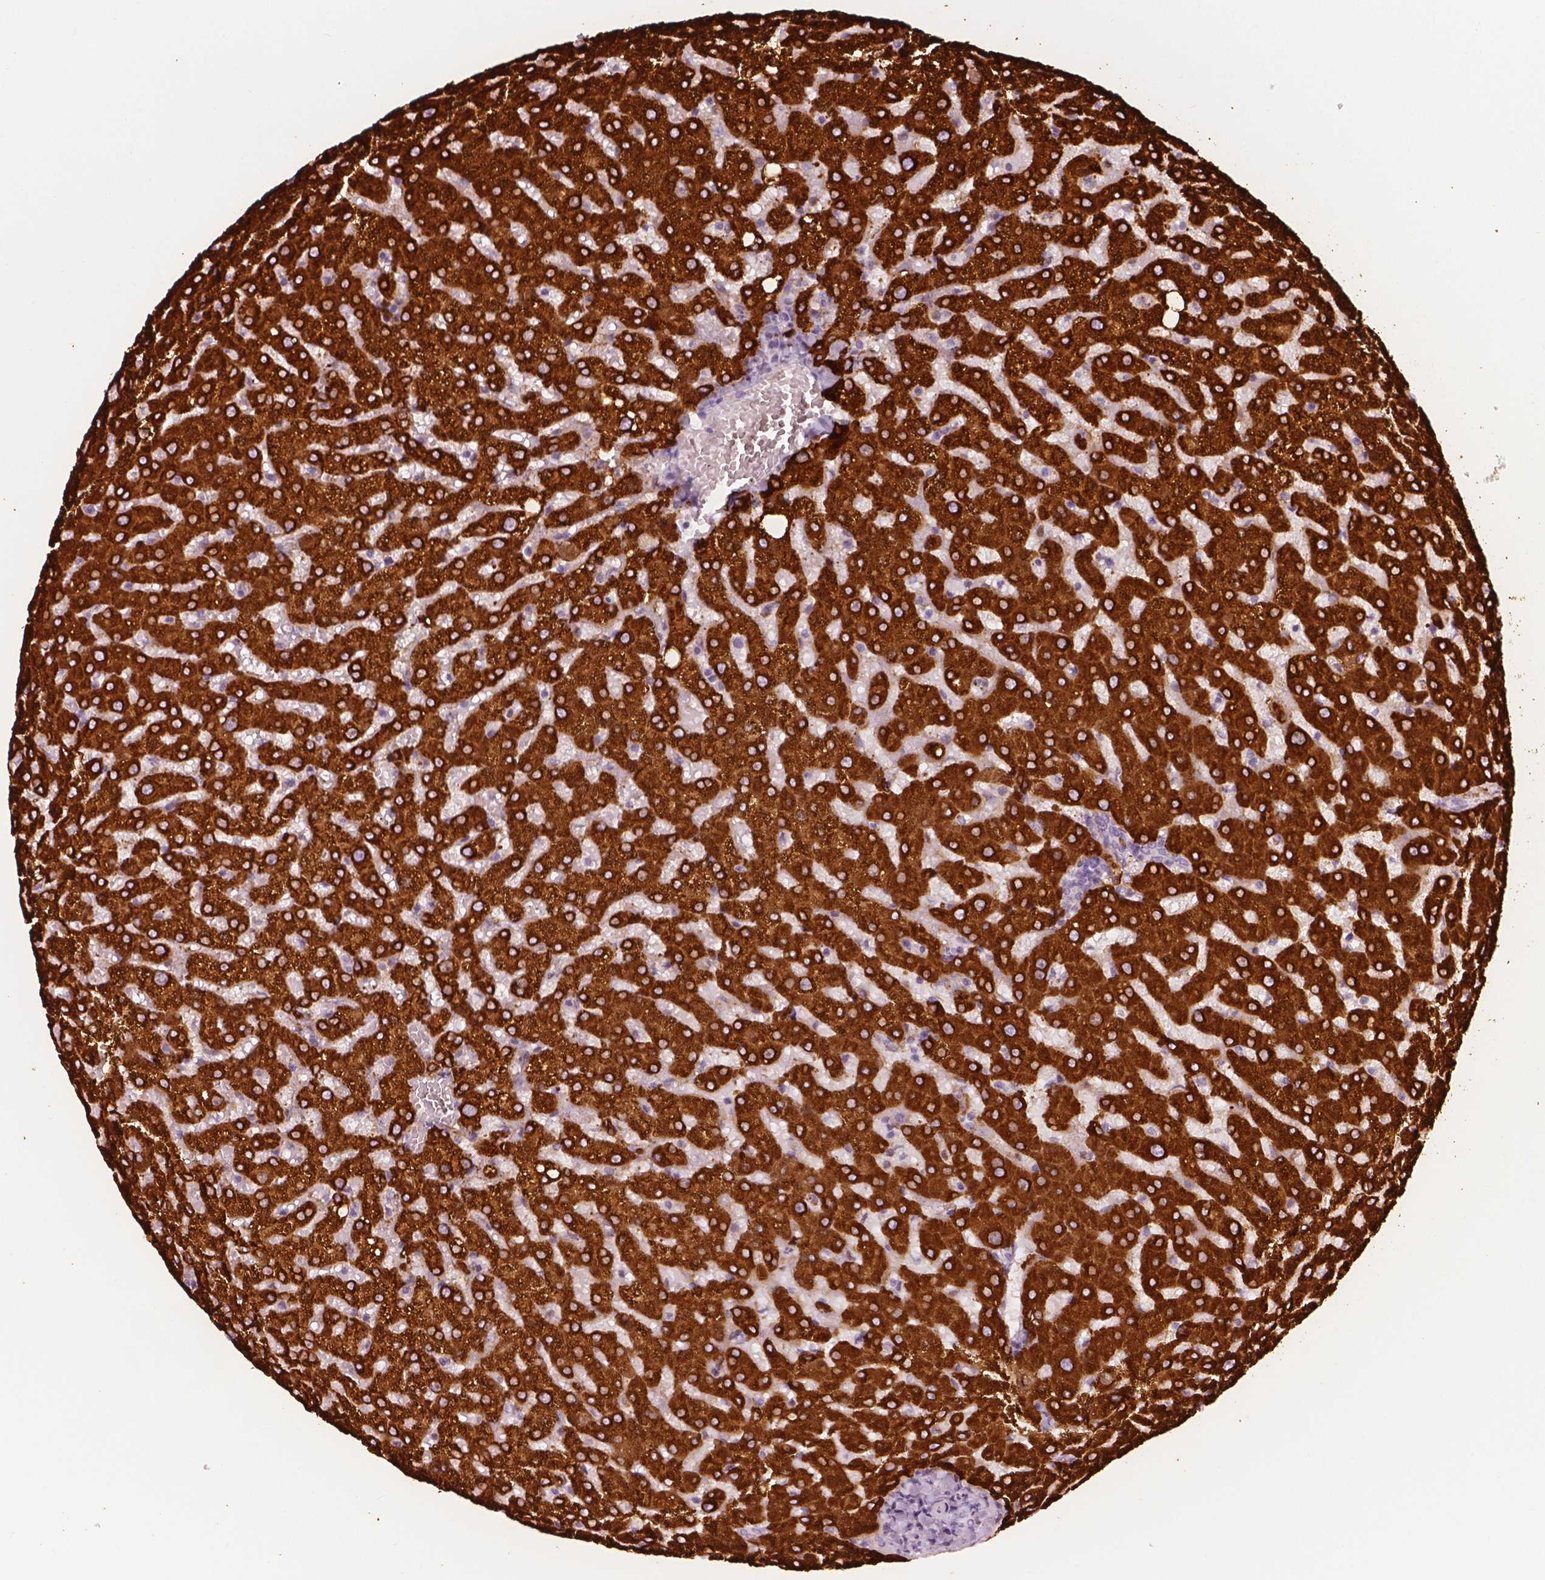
{"staining": {"intensity": "negative", "quantity": "none", "location": "none"}, "tissue": "liver", "cell_type": "Cholangiocytes", "image_type": "normal", "snomed": [{"axis": "morphology", "description": "Normal tissue, NOS"}, {"axis": "topography", "description": "Liver"}], "caption": "Image shows no significant protein expression in cholangiocytes of unremarkable liver. (DAB (3,3'-diaminobenzidine) IHC, high magnification).", "gene": "CES1", "patient": {"sex": "female", "age": 50}}